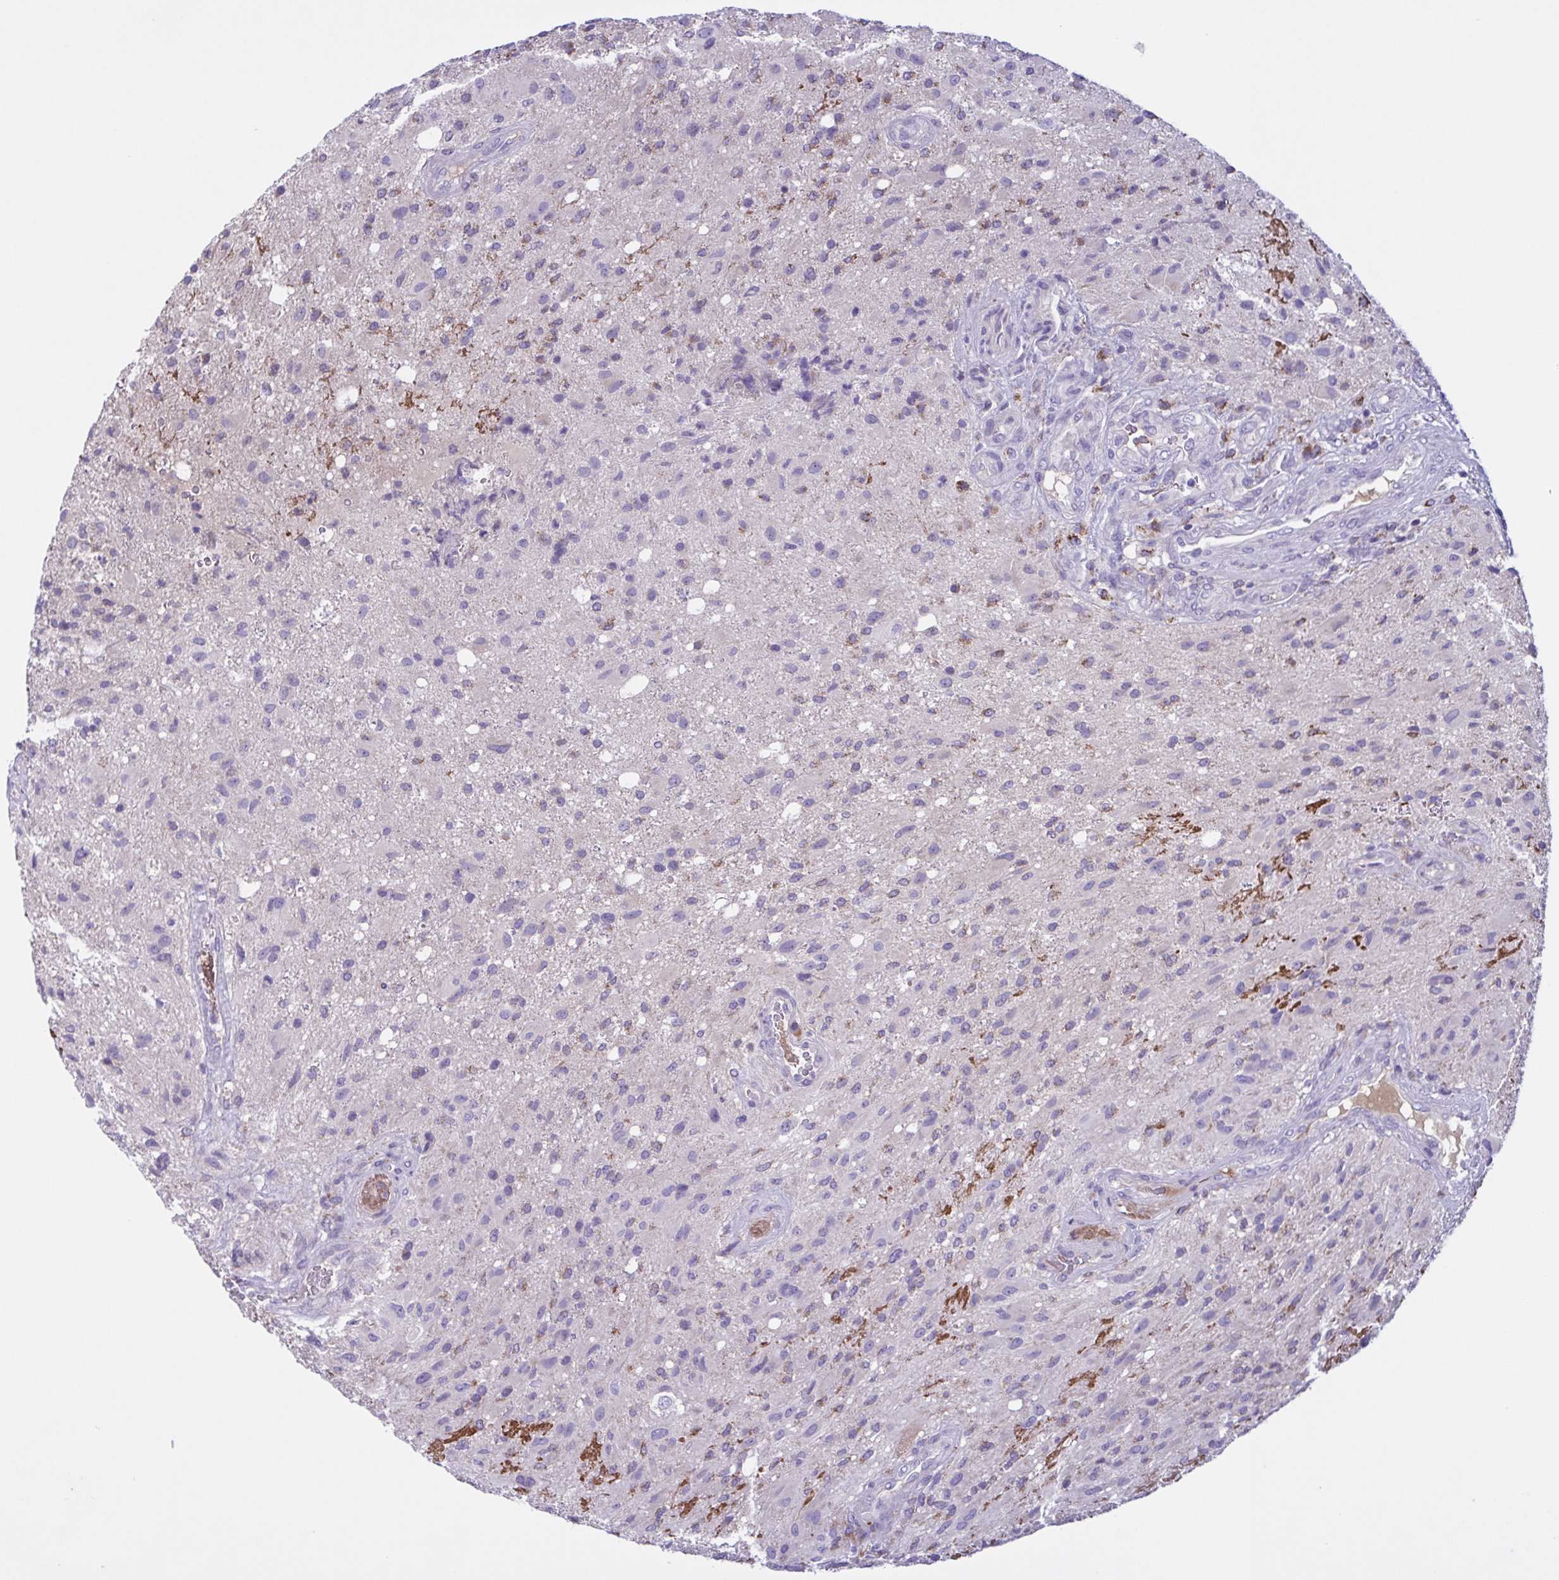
{"staining": {"intensity": "negative", "quantity": "none", "location": "none"}, "tissue": "glioma", "cell_type": "Tumor cells", "image_type": "cancer", "snomed": [{"axis": "morphology", "description": "Glioma, malignant, High grade"}, {"axis": "topography", "description": "Brain"}], "caption": "This is a photomicrograph of immunohistochemistry staining of glioma, which shows no positivity in tumor cells. Brightfield microscopy of IHC stained with DAB (brown) and hematoxylin (blue), captured at high magnification.", "gene": "F13B", "patient": {"sex": "male", "age": 53}}